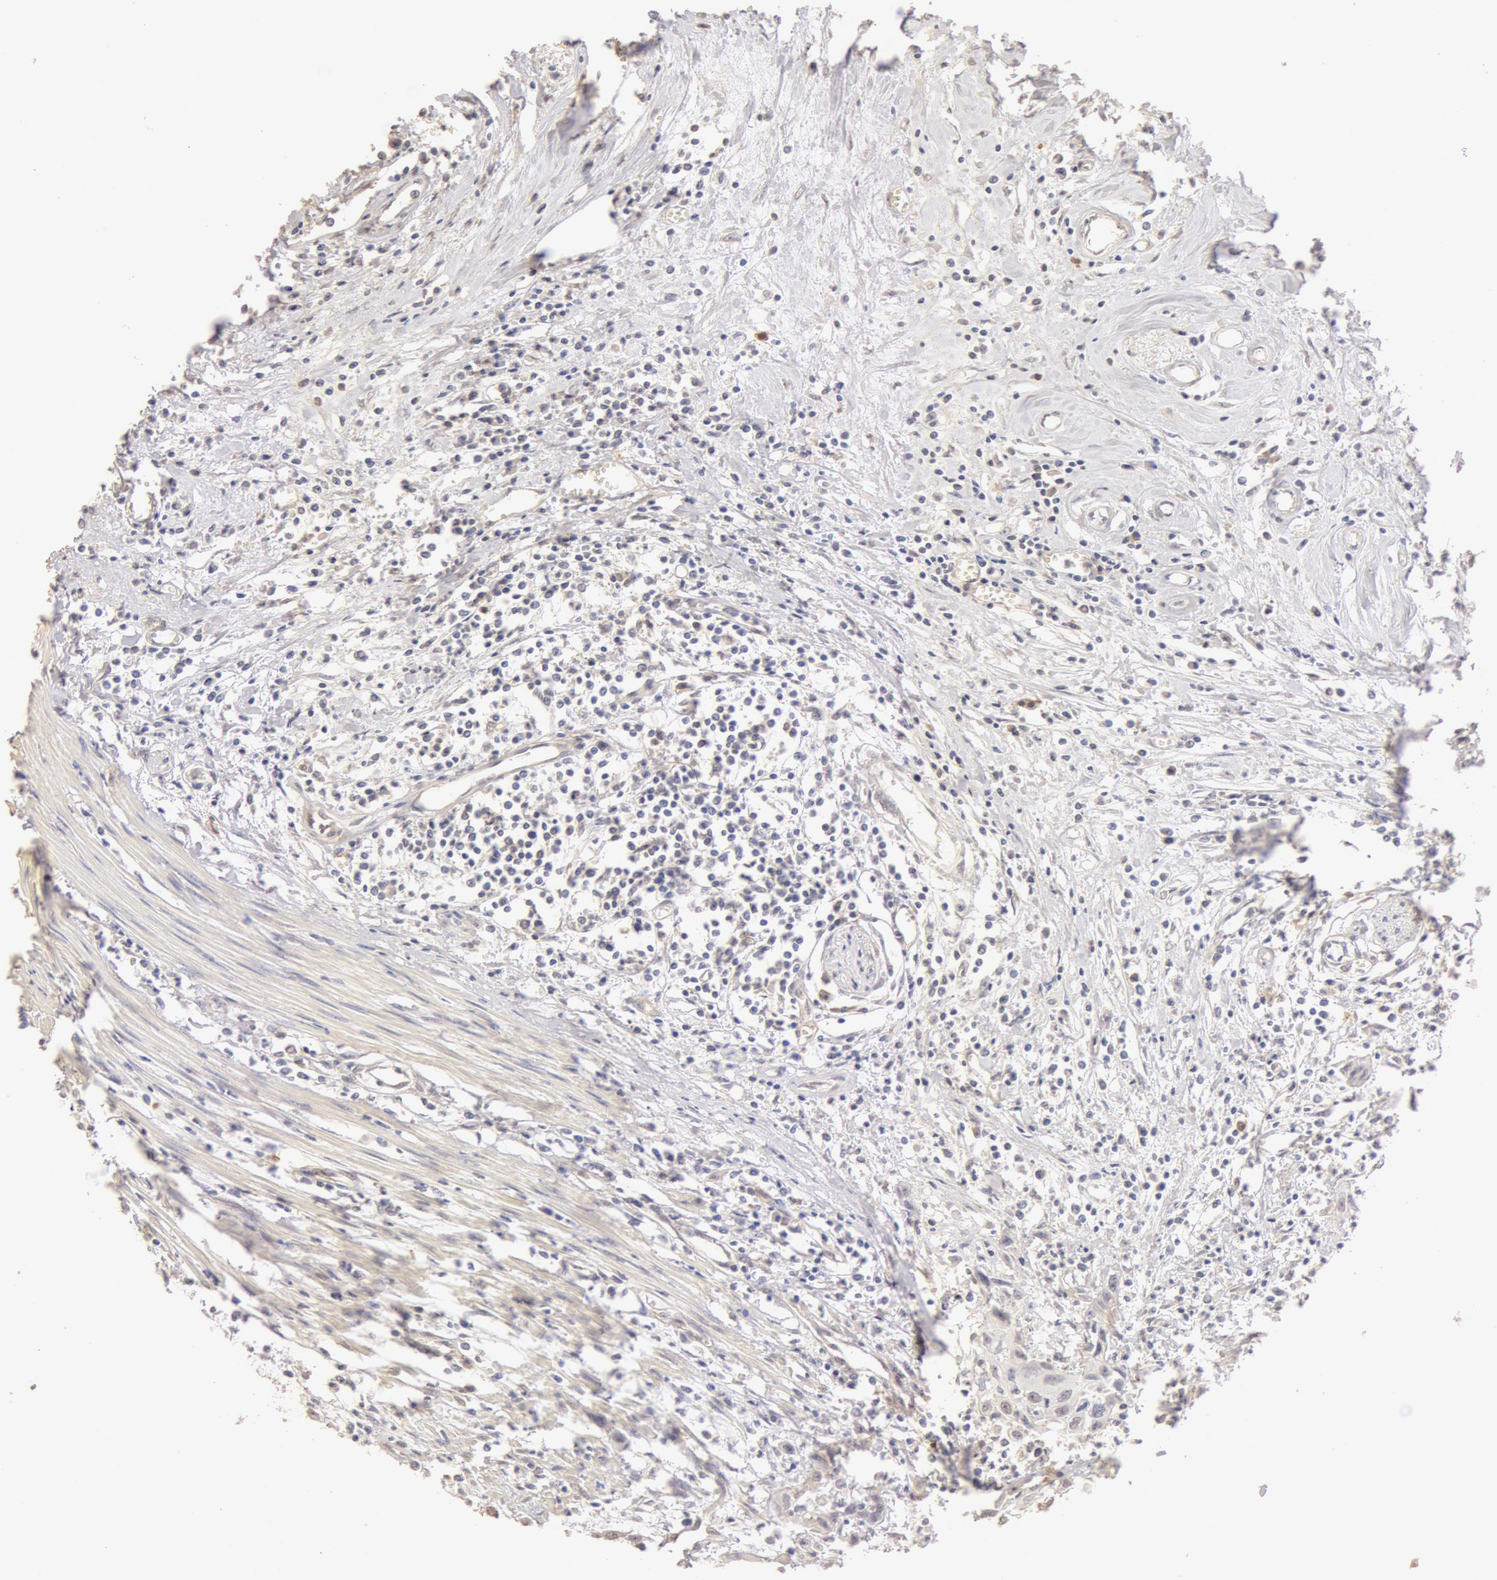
{"staining": {"intensity": "weak", "quantity": "25%-75%", "location": "cytoplasmic/membranous"}, "tissue": "urothelial cancer", "cell_type": "Tumor cells", "image_type": "cancer", "snomed": [{"axis": "morphology", "description": "Urothelial carcinoma, High grade"}, {"axis": "topography", "description": "Urinary bladder"}], "caption": "Protein positivity by IHC shows weak cytoplasmic/membranous expression in about 25%-75% of tumor cells in urothelial cancer.", "gene": "SNRNP70", "patient": {"sex": "male", "age": 54}}